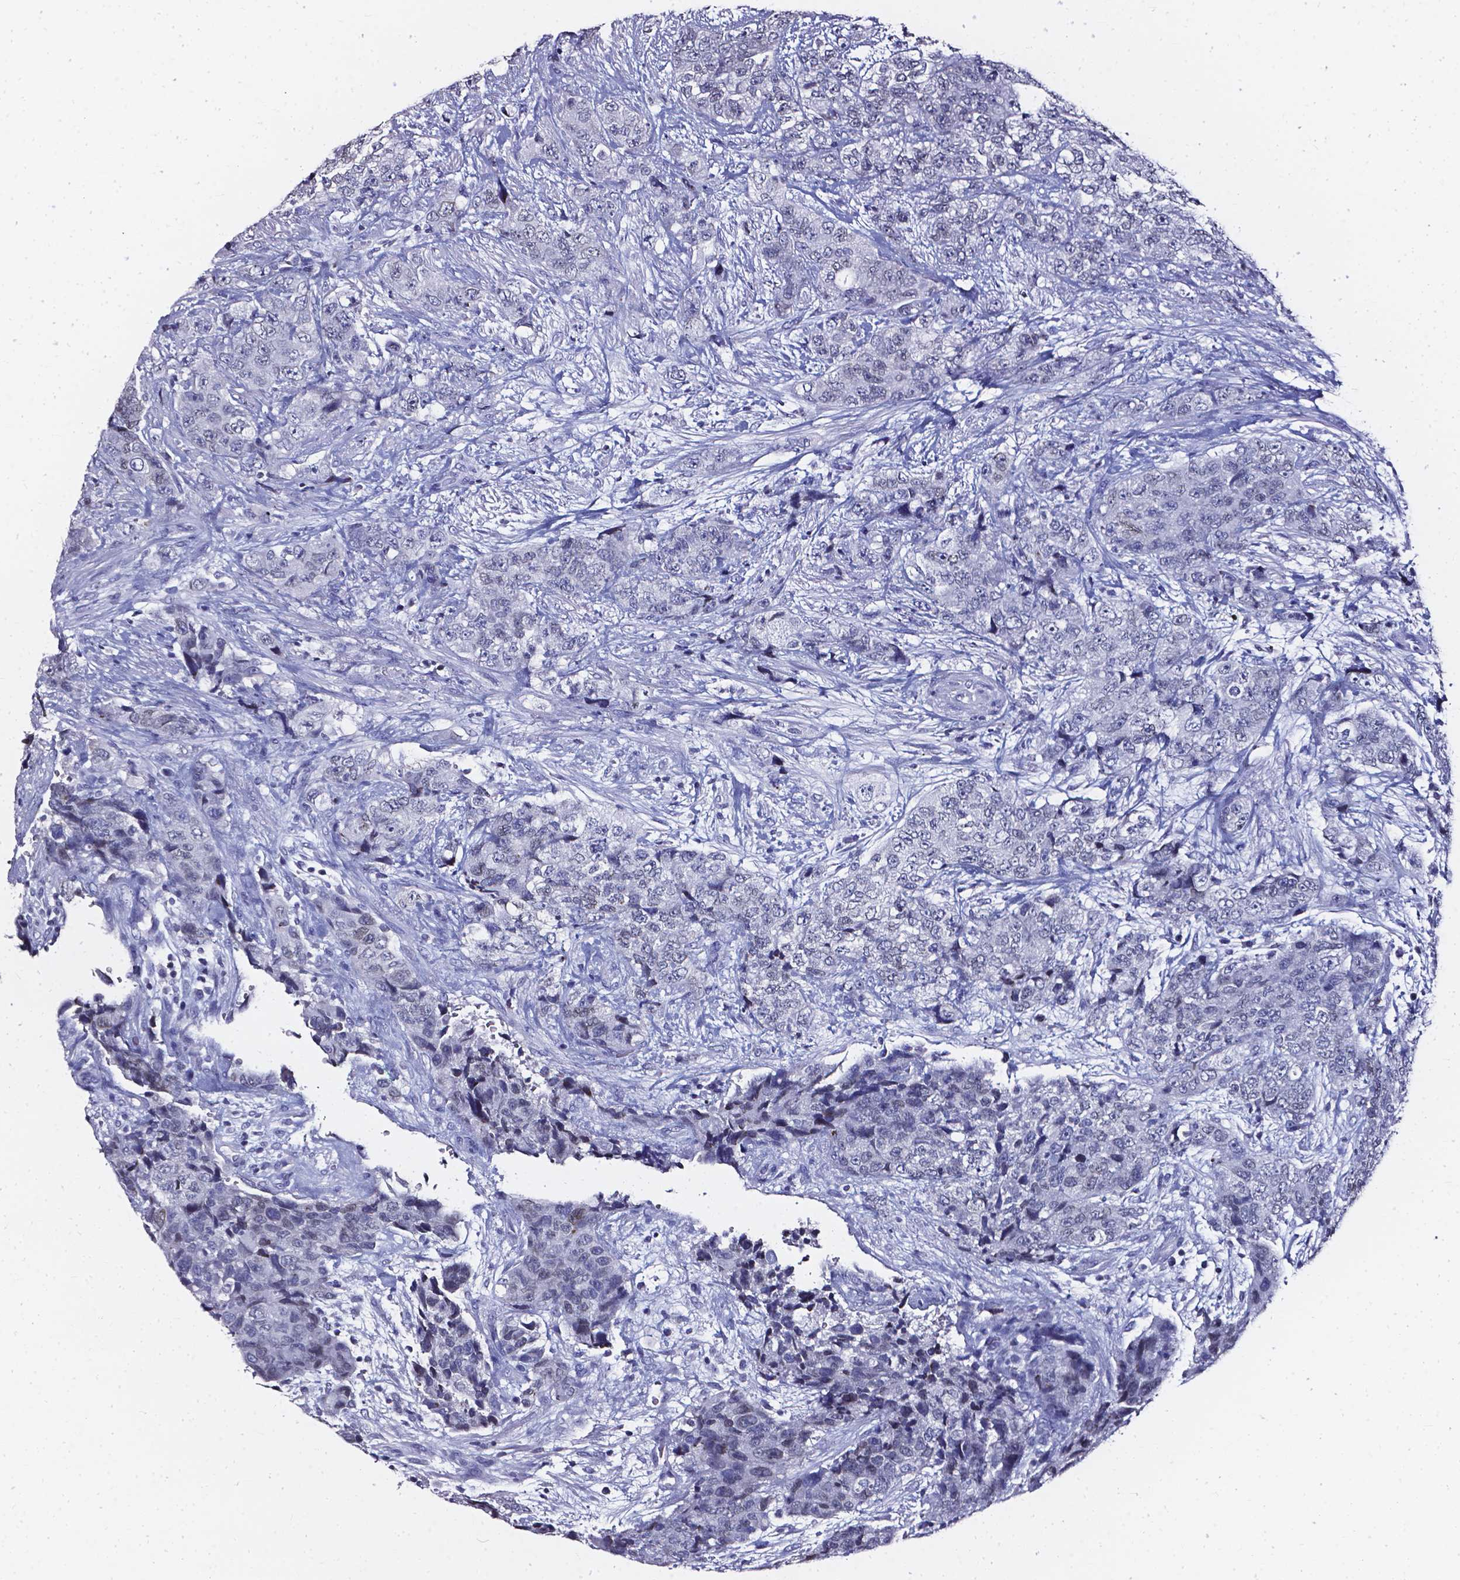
{"staining": {"intensity": "negative", "quantity": "none", "location": "none"}, "tissue": "urothelial cancer", "cell_type": "Tumor cells", "image_type": "cancer", "snomed": [{"axis": "morphology", "description": "Urothelial carcinoma, High grade"}, {"axis": "topography", "description": "Urinary bladder"}], "caption": "Immunohistochemistry photomicrograph of human urothelial cancer stained for a protein (brown), which reveals no staining in tumor cells. Nuclei are stained in blue.", "gene": "AKR1B10", "patient": {"sex": "female", "age": 78}}